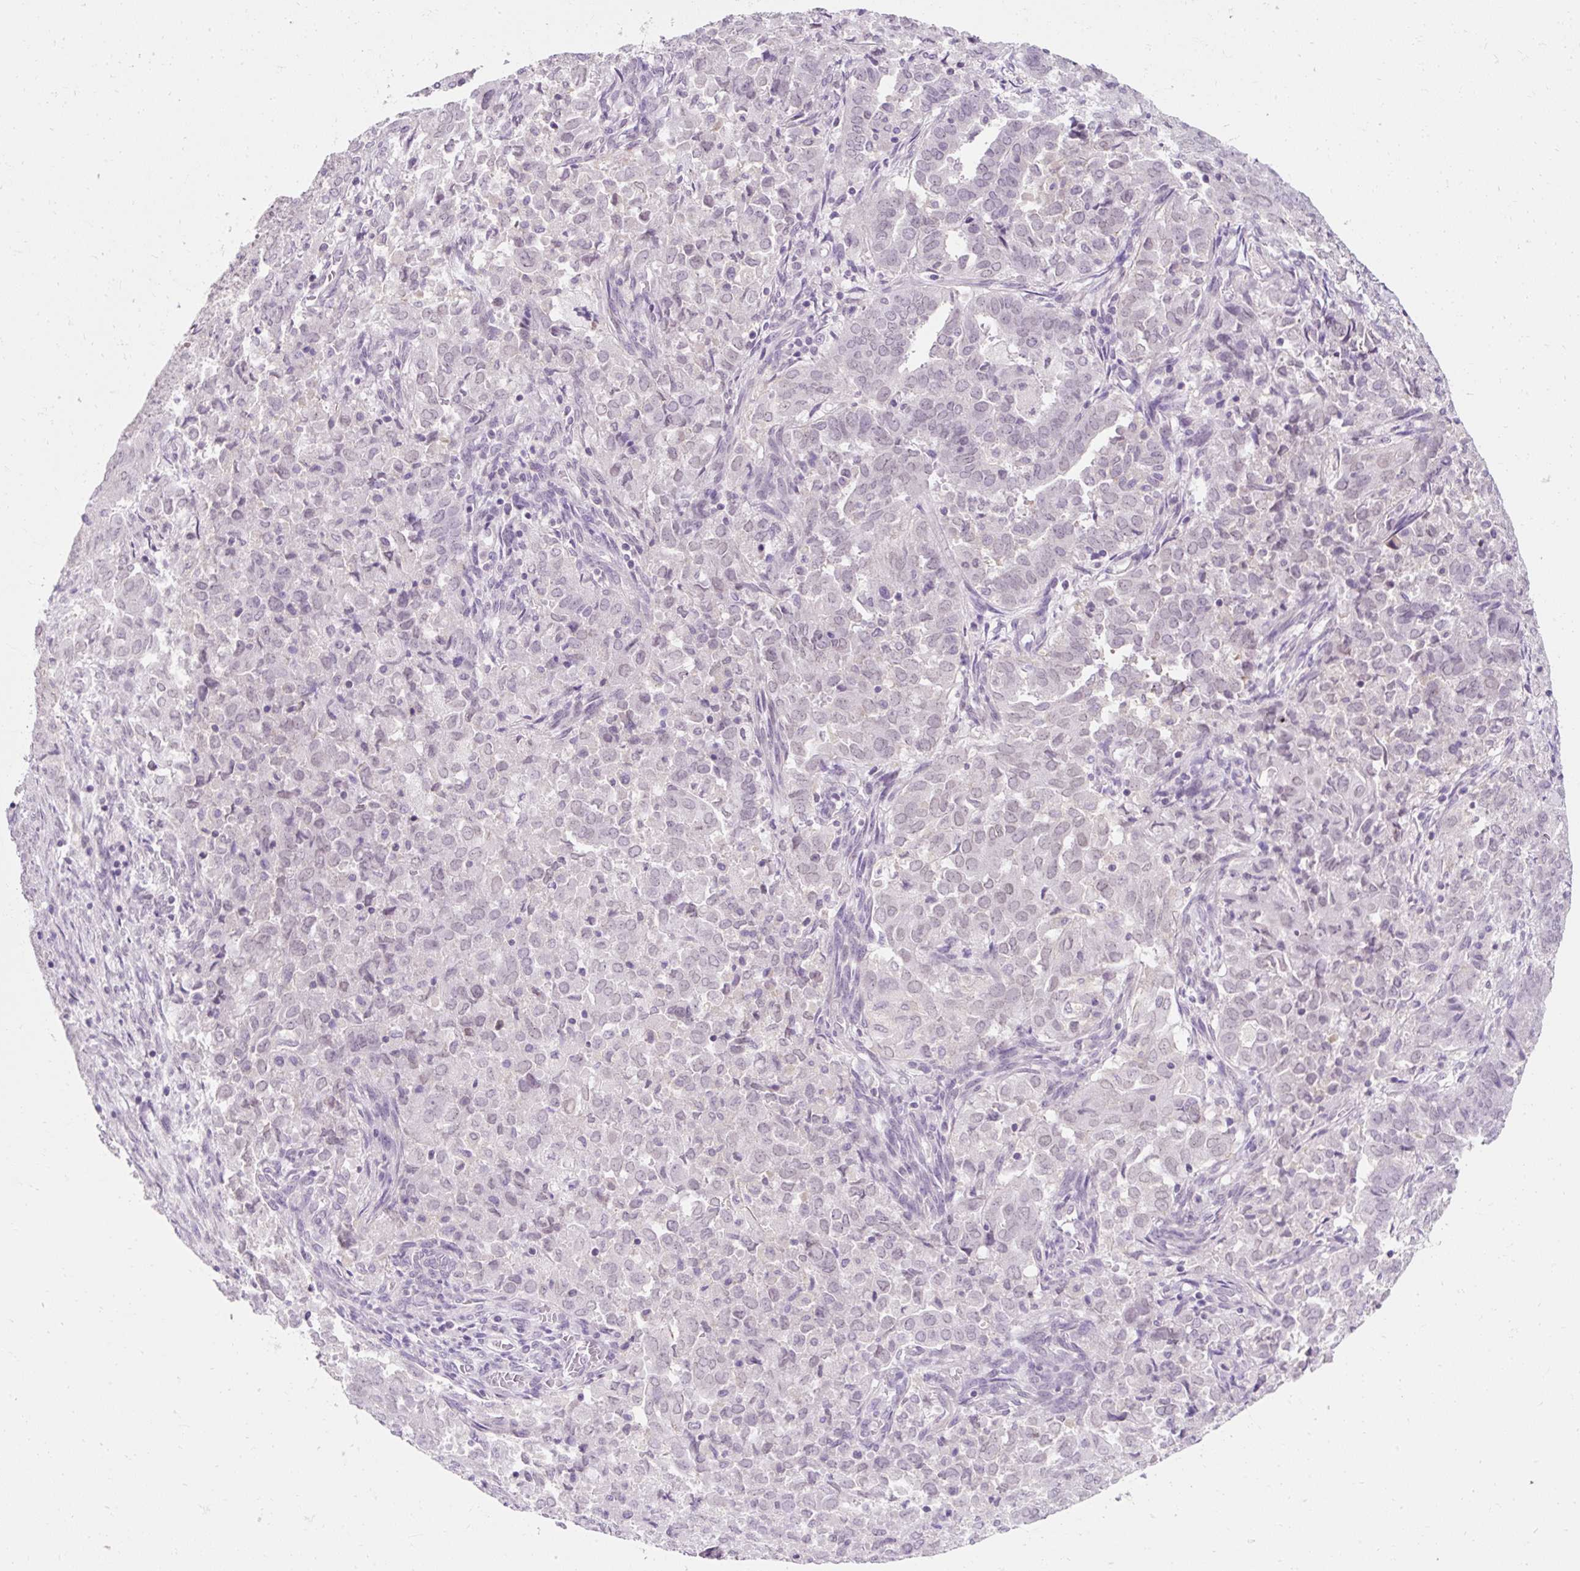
{"staining": {"intensity": "negative", "quantity": "none", "location": "none"}, "tissue": "endometrial cancer", "cell_type": "Tumor cells", "image_type": "cancer", "snomed": [{"axis": "morphology", "description": "Adenocarcinoma, NOS"}, {"axis": "topography", "description": "Endometrium"}], "caption": "The photomicrograph shows no staining of tumor cells in endometrial cancer.", "gene": "ZNF610", "patient": {"sex": "female", "age": 72}}